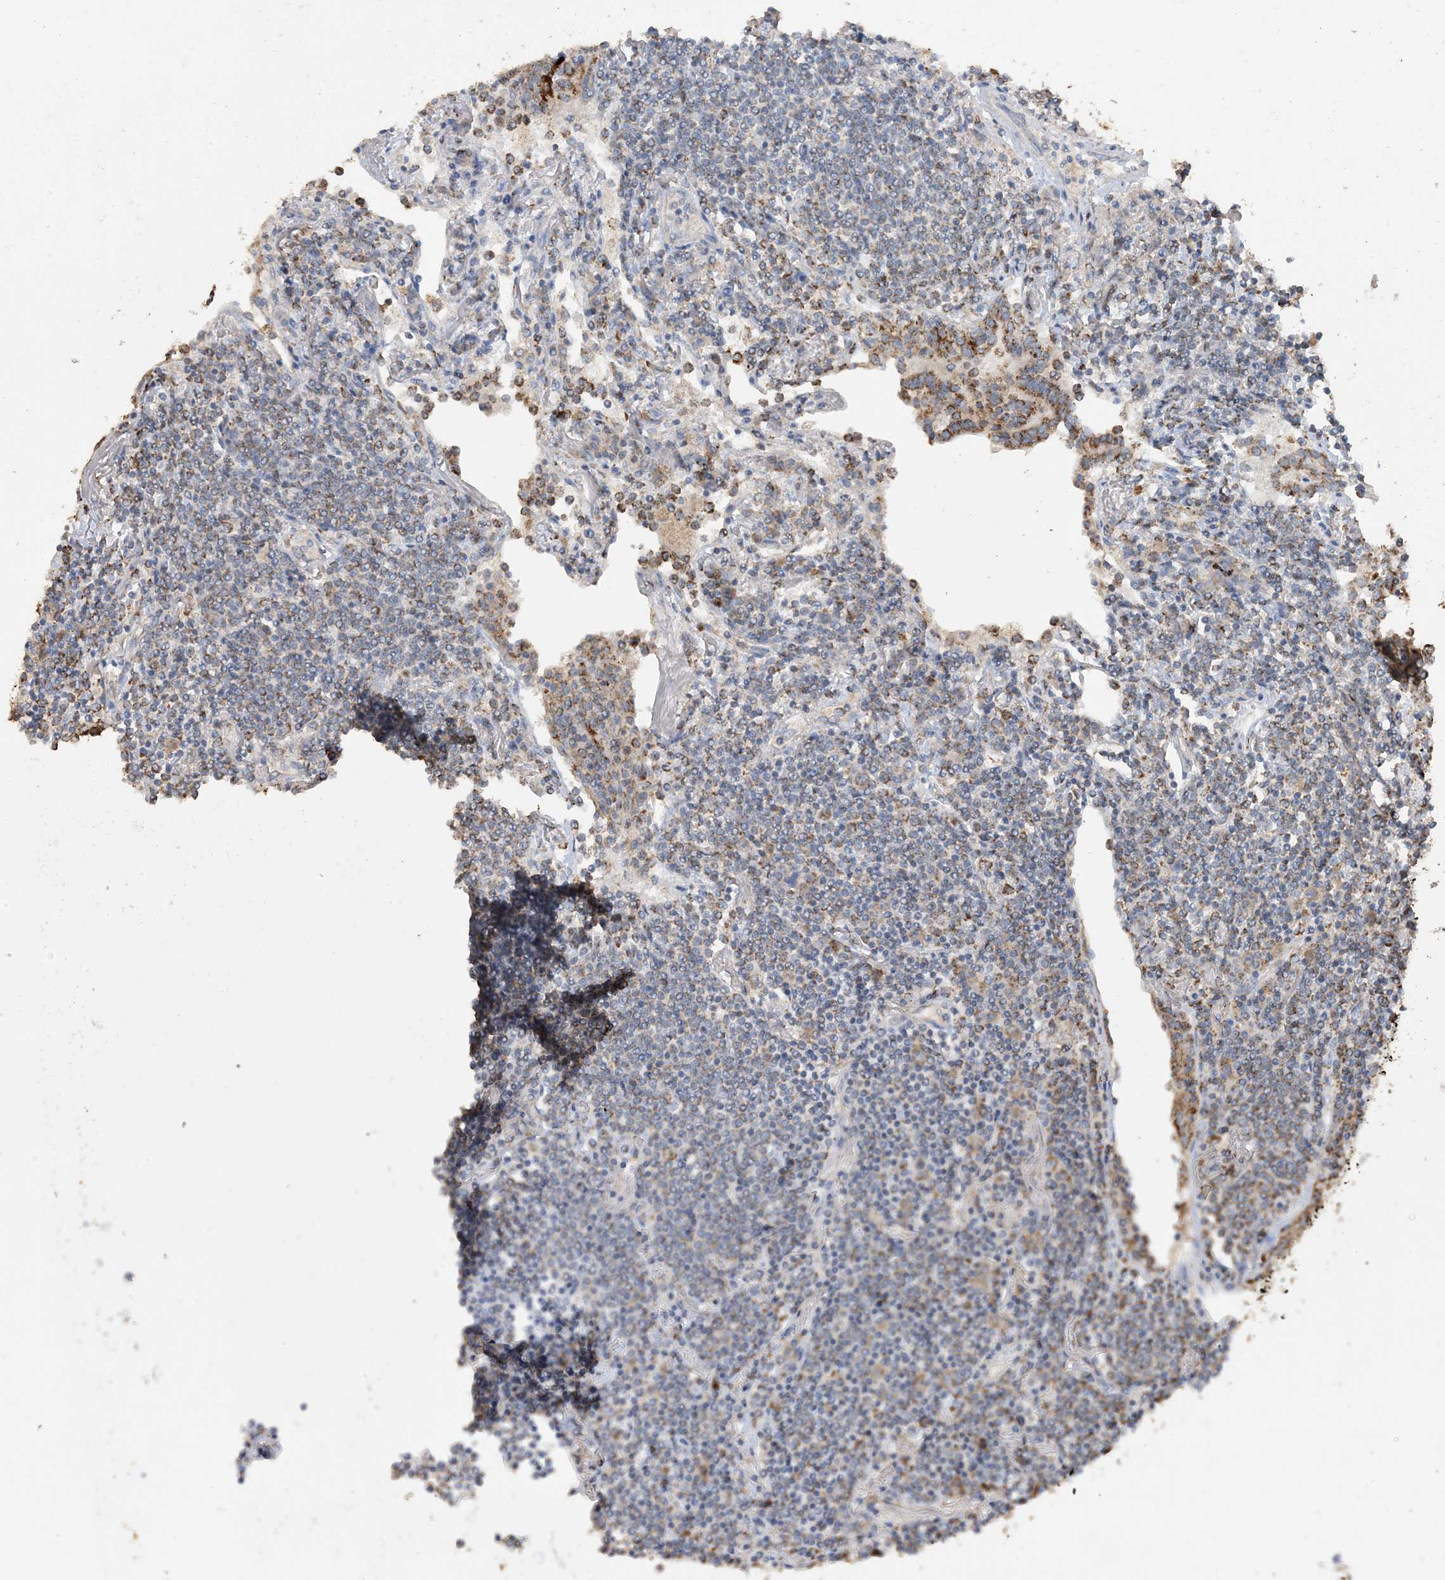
{"staining": {"intensity": "moderate", "quantity": "<25%", "location": "cytoplasmic/membranous"}, "tissue": "lymphoma", "cell_type": "Tumor cells", "image_type": "cancer", "snomed": [{"axis": "morphology", "description": "Malignant lymphoma, non-Hodgkin's type, Low grade"}, {"axis": "topography", "description": "Lung"}], "caption": "About <25% of tumor cells in lymphoma display moderate cytoplasmic/membranous protein staining as visualized by brown immunohistochemical staining.", "gene": "SFMBT2", "patient": {"sex": "female", "age": 71}}